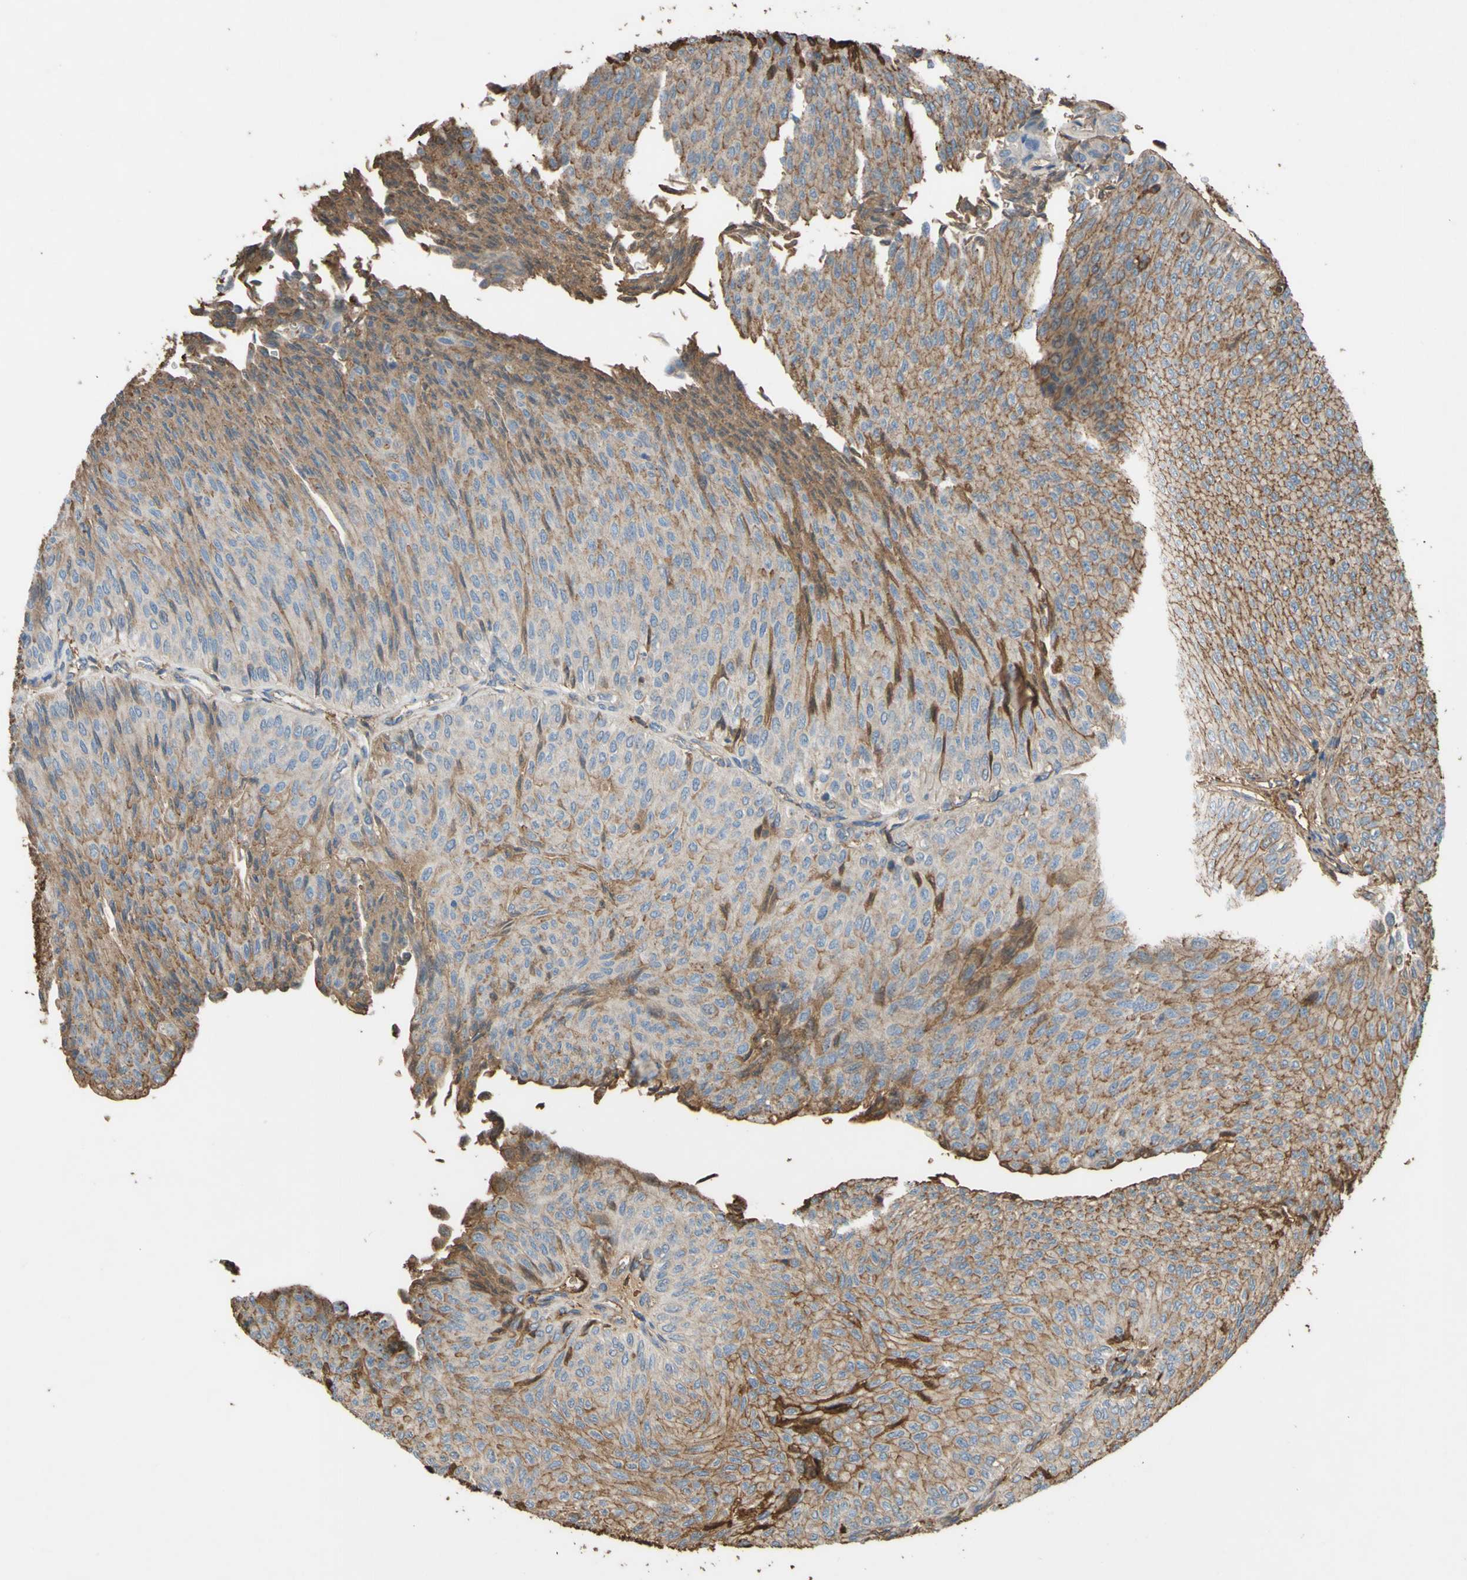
{"staining": {"intensity": "weak", "quantity": ">75%", "location": "cytoplasmic/membranous"}, "tissue": "urothelial cancer", "cell_type": "Tumor cells", "image_type": "cancer", "snomed": [{"axis": "morphology", "description": "Urothelial carcinoma, Low grade"}, {"axis": "topography", "description": "Urinary bladder"}], "caption": "Tumor cells show low levels of weak cytoplasmic/membranous expression in approximately >75% of cells in human urothelial cancer.", "gene": "PTGDS", "patient": {"sex": "male", "age": 78}}